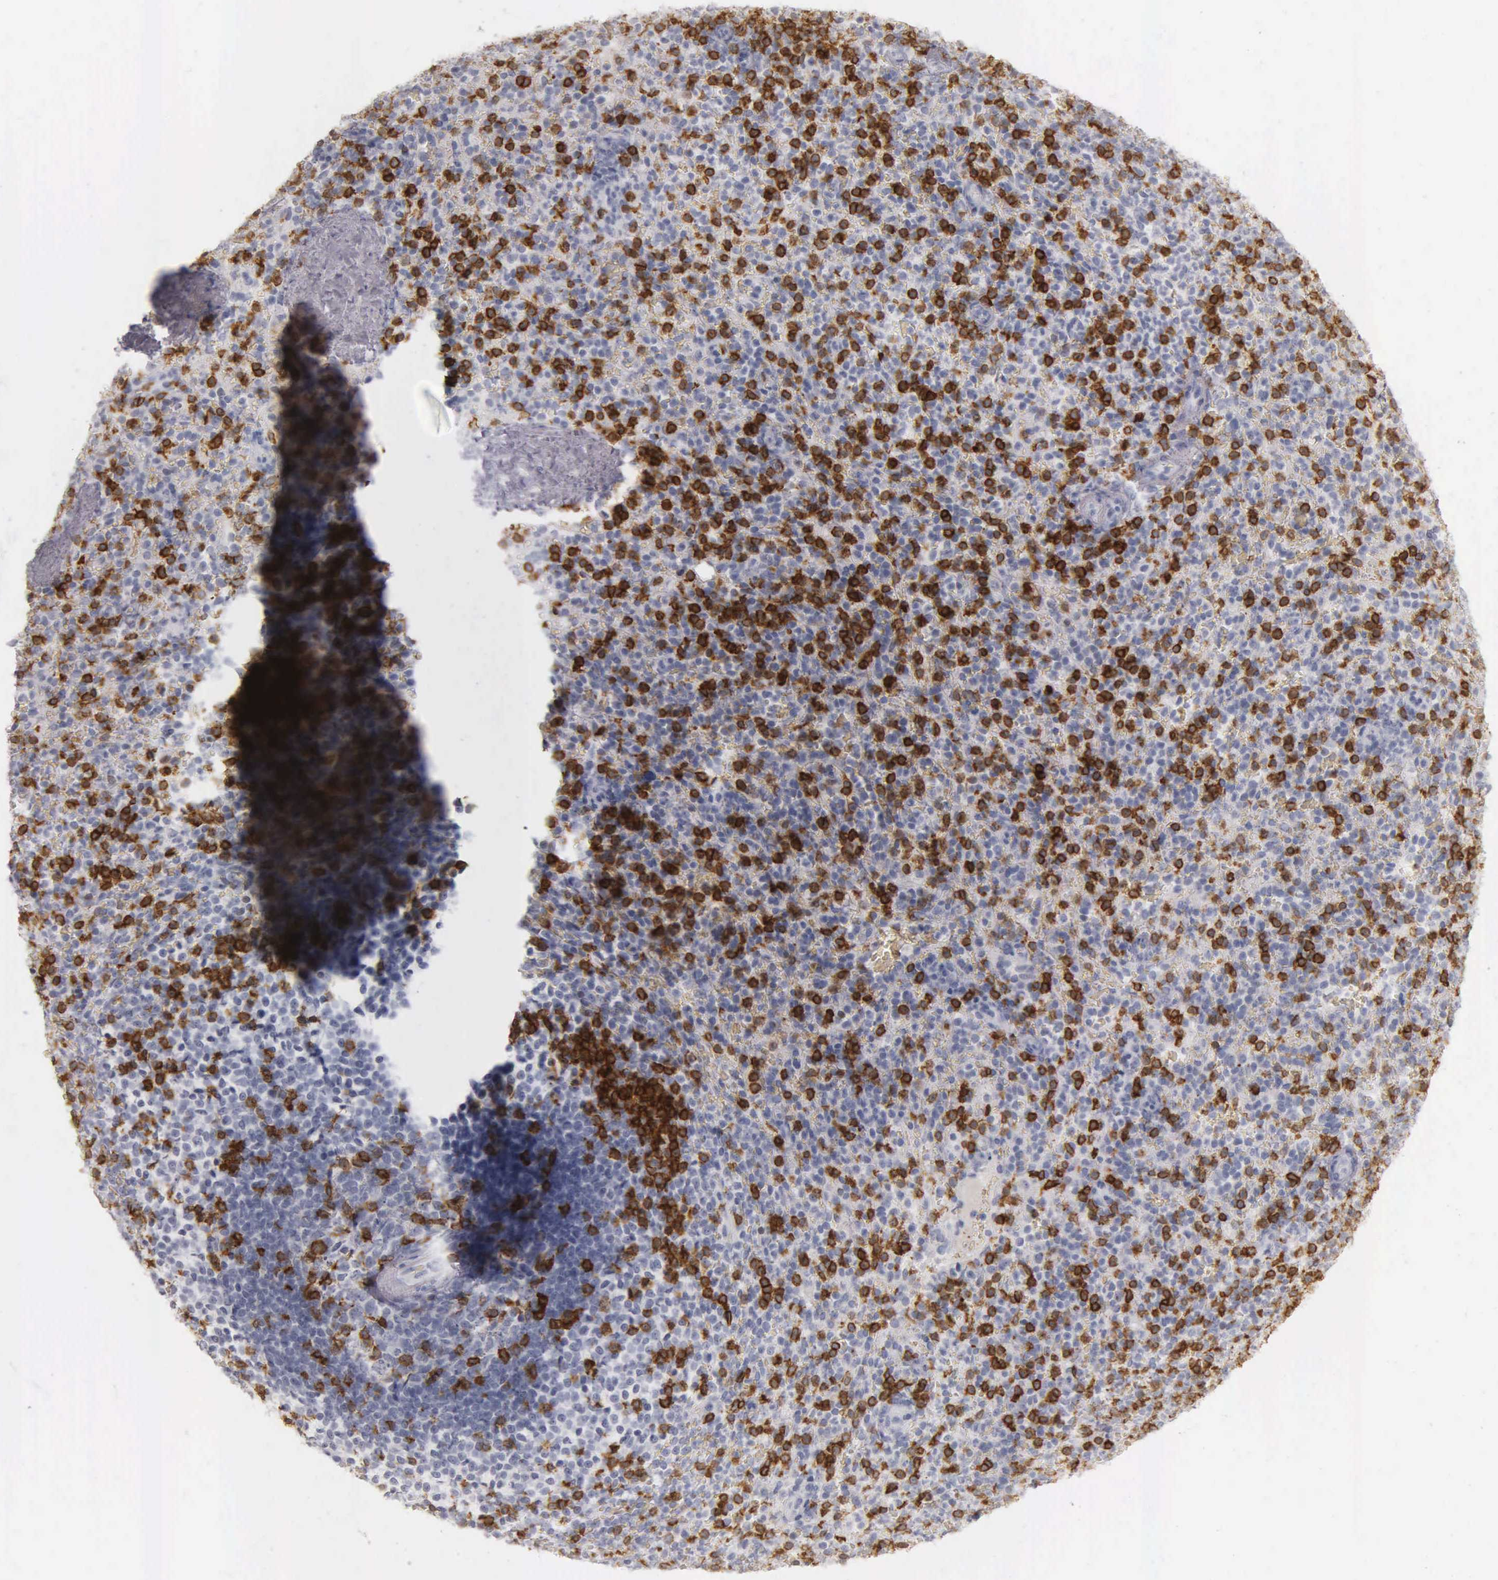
{"staining": {"intensity": "strong", "quantity": ">75%", "location": "cytoplasmic/membranous"}, "tissue": "spleen", "cell_type": "Cells in red pulp", "image_type": "normal", "snomed": [{"axis": "morphology", "description": "Normal tissue, NOS"}, {"axis": "topography", "description": "Spleen"}], "caption": "IHC image of unremarkable spleen: human spleen stained using IHC exhibits high levels of strong protein expression localized specifically in the cytoplasmic/membranous of cells in red pulp, appearing as a cytoplasmic/membranous brown color.", "gene": "CD3E", "patient": {"sex": "female", "age": 21}}